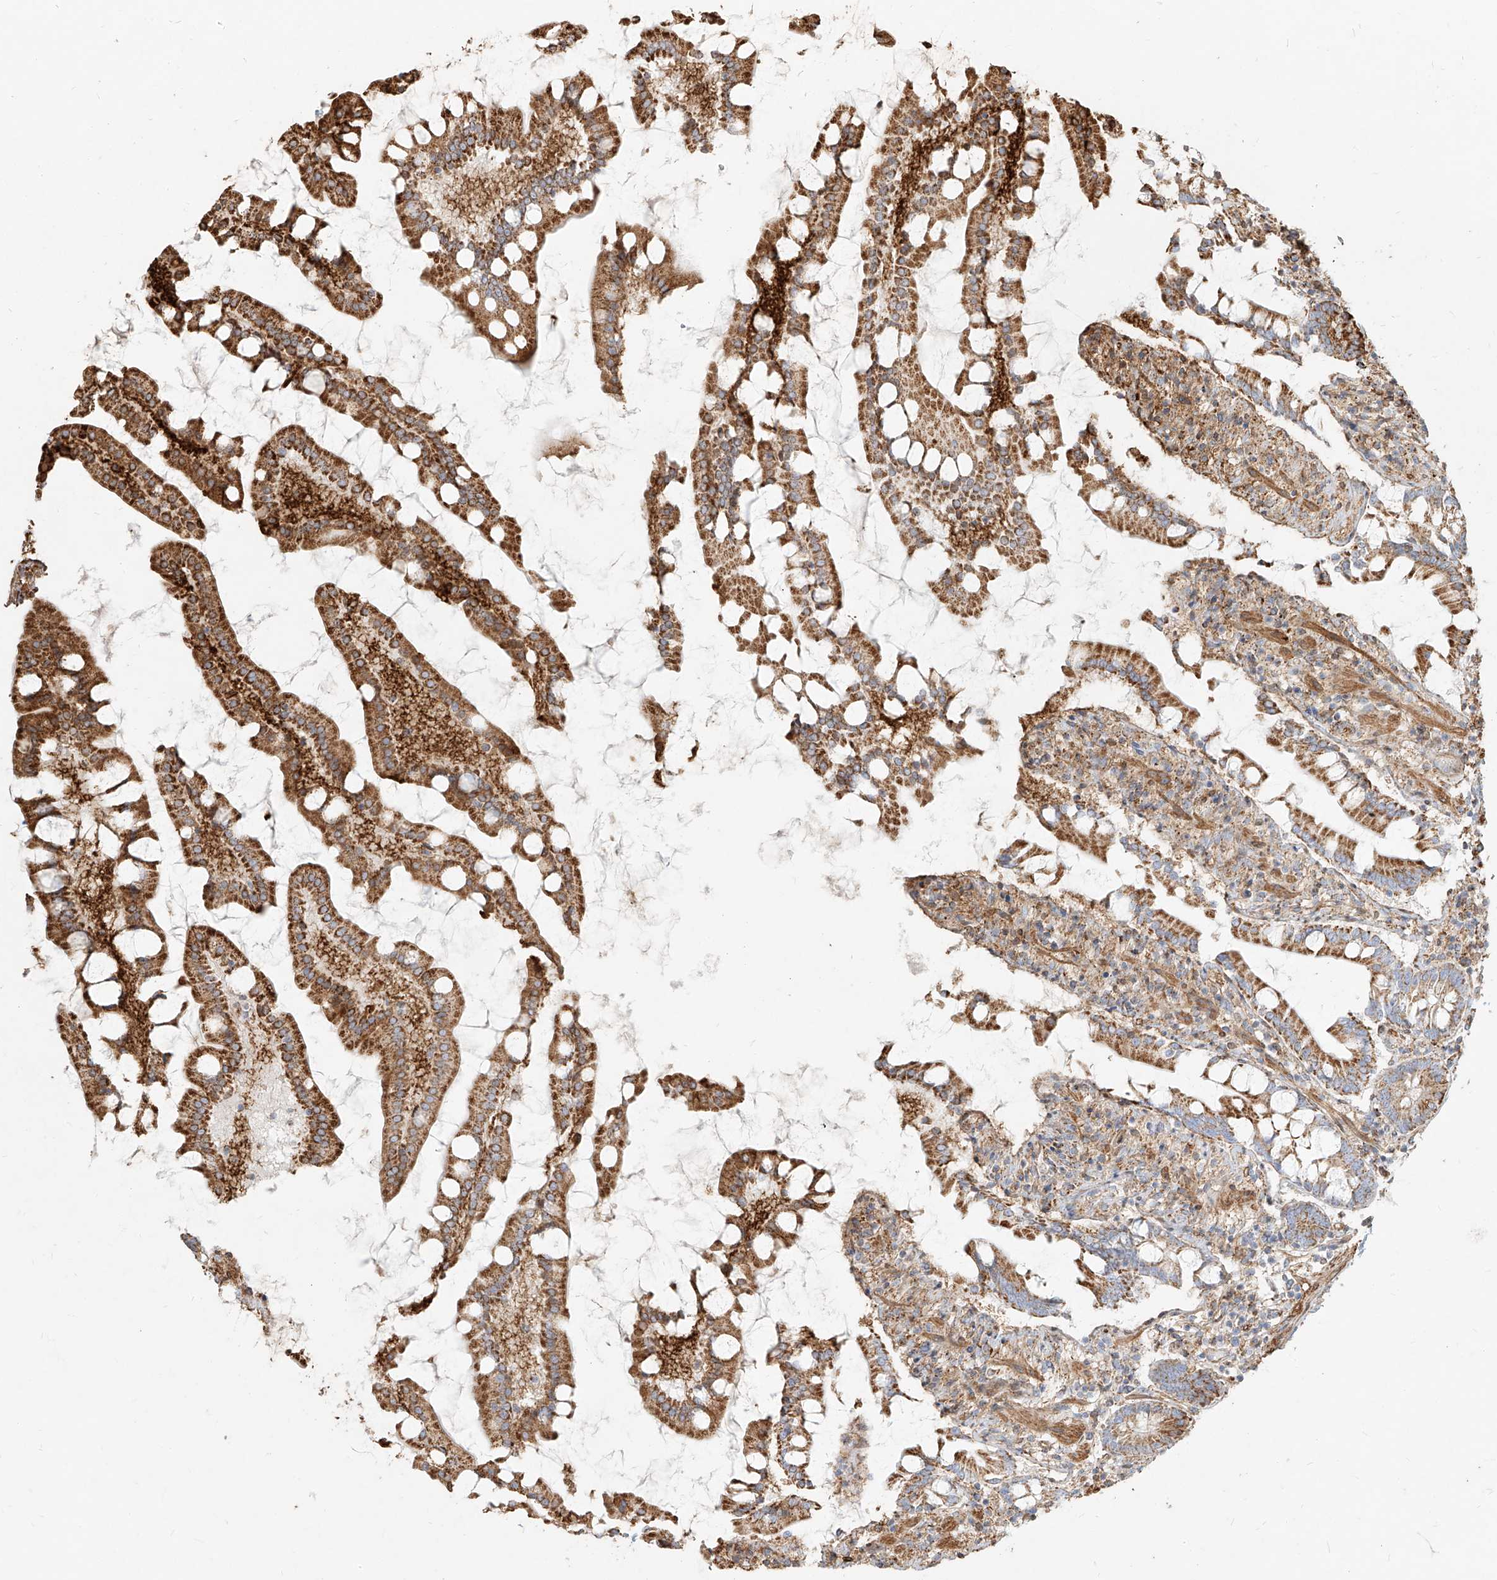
{"staining": {"intensity": "moderate", "quantity": ">75%", "location": "cytoplasmic/membranous"}, "tissue": "small intestine", "cell_type": "Glandular cells", "image_type": "normal", "snomed": [{"axis": "morphology", "description": "Normal tissue, NOS"}, {"axis": "topography", "description": "Small intestine"}], "caption": "DAB (3,3'-diaminobenzidine) immunohistochemical staining of normal human small intestine exhibits moderate cytoplasmic/membranous protein staining in about >75% of glandular cells.", "gene": "MTX2", "patient": {"sex": "male", "age": 41}}